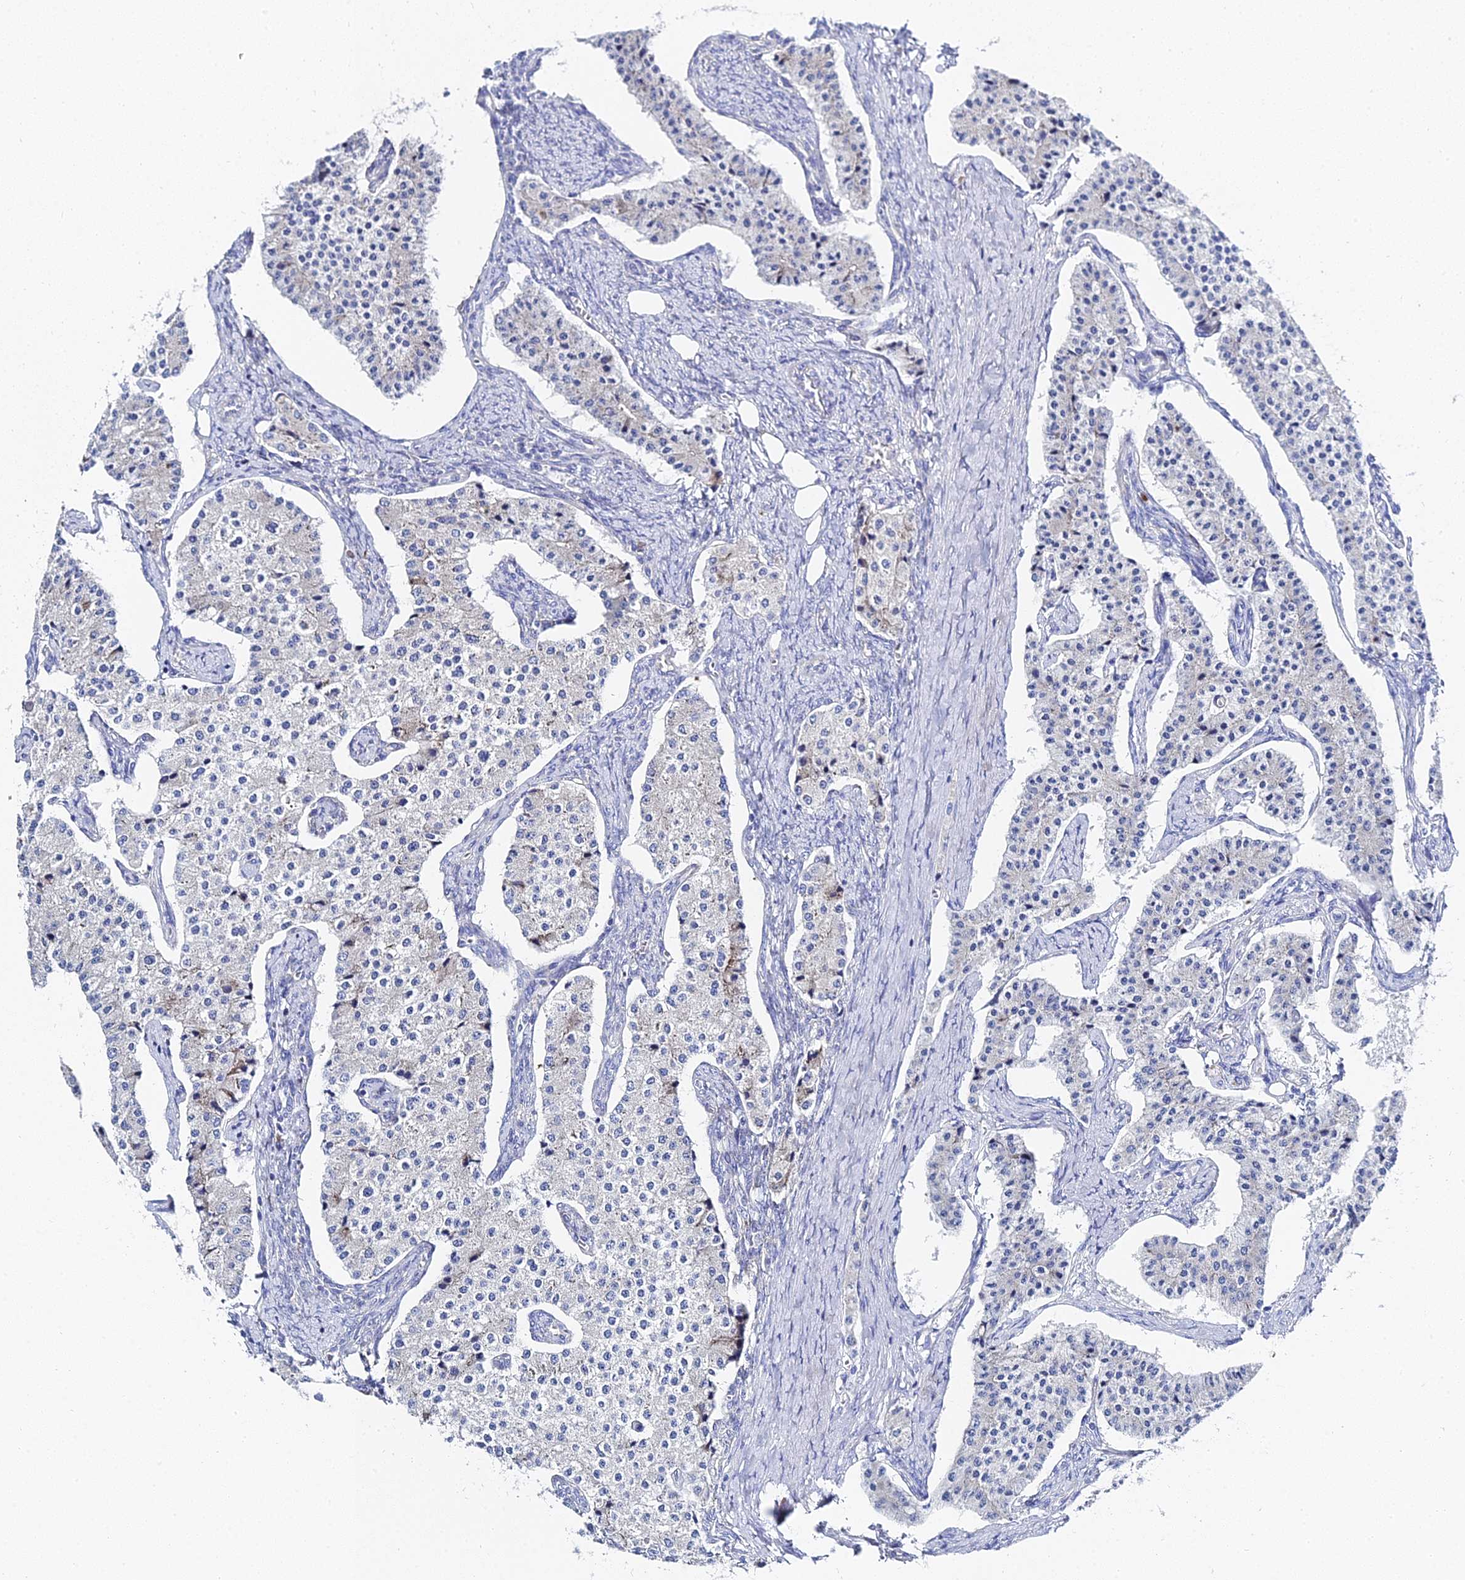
{"staining": {"intensity": "negative", "quantity": "none", "location": "none"}, "tissue": "carcinoid", "cell_type": "Tumor cells", "image_type": "cancer", "snomed": [{"axis": "morphology", "description": "Carcinoid, malignant, NOS"}, {"axis": "topography", "description": "Colon"}], "caption": "This image is of carcinoid (malignant) stained with IHC to label a protein in brown with the nuclei are counter-stained blue. There is no staining in tumor cells. Brightfield microscopy of IHC stained with DAB (3,3'-diaminobenzidine) (brown) and hematoxylin (blue), captured at high magnification.", "gene": "PTTG1", "patient": {"sex": "female", "age": 52}}